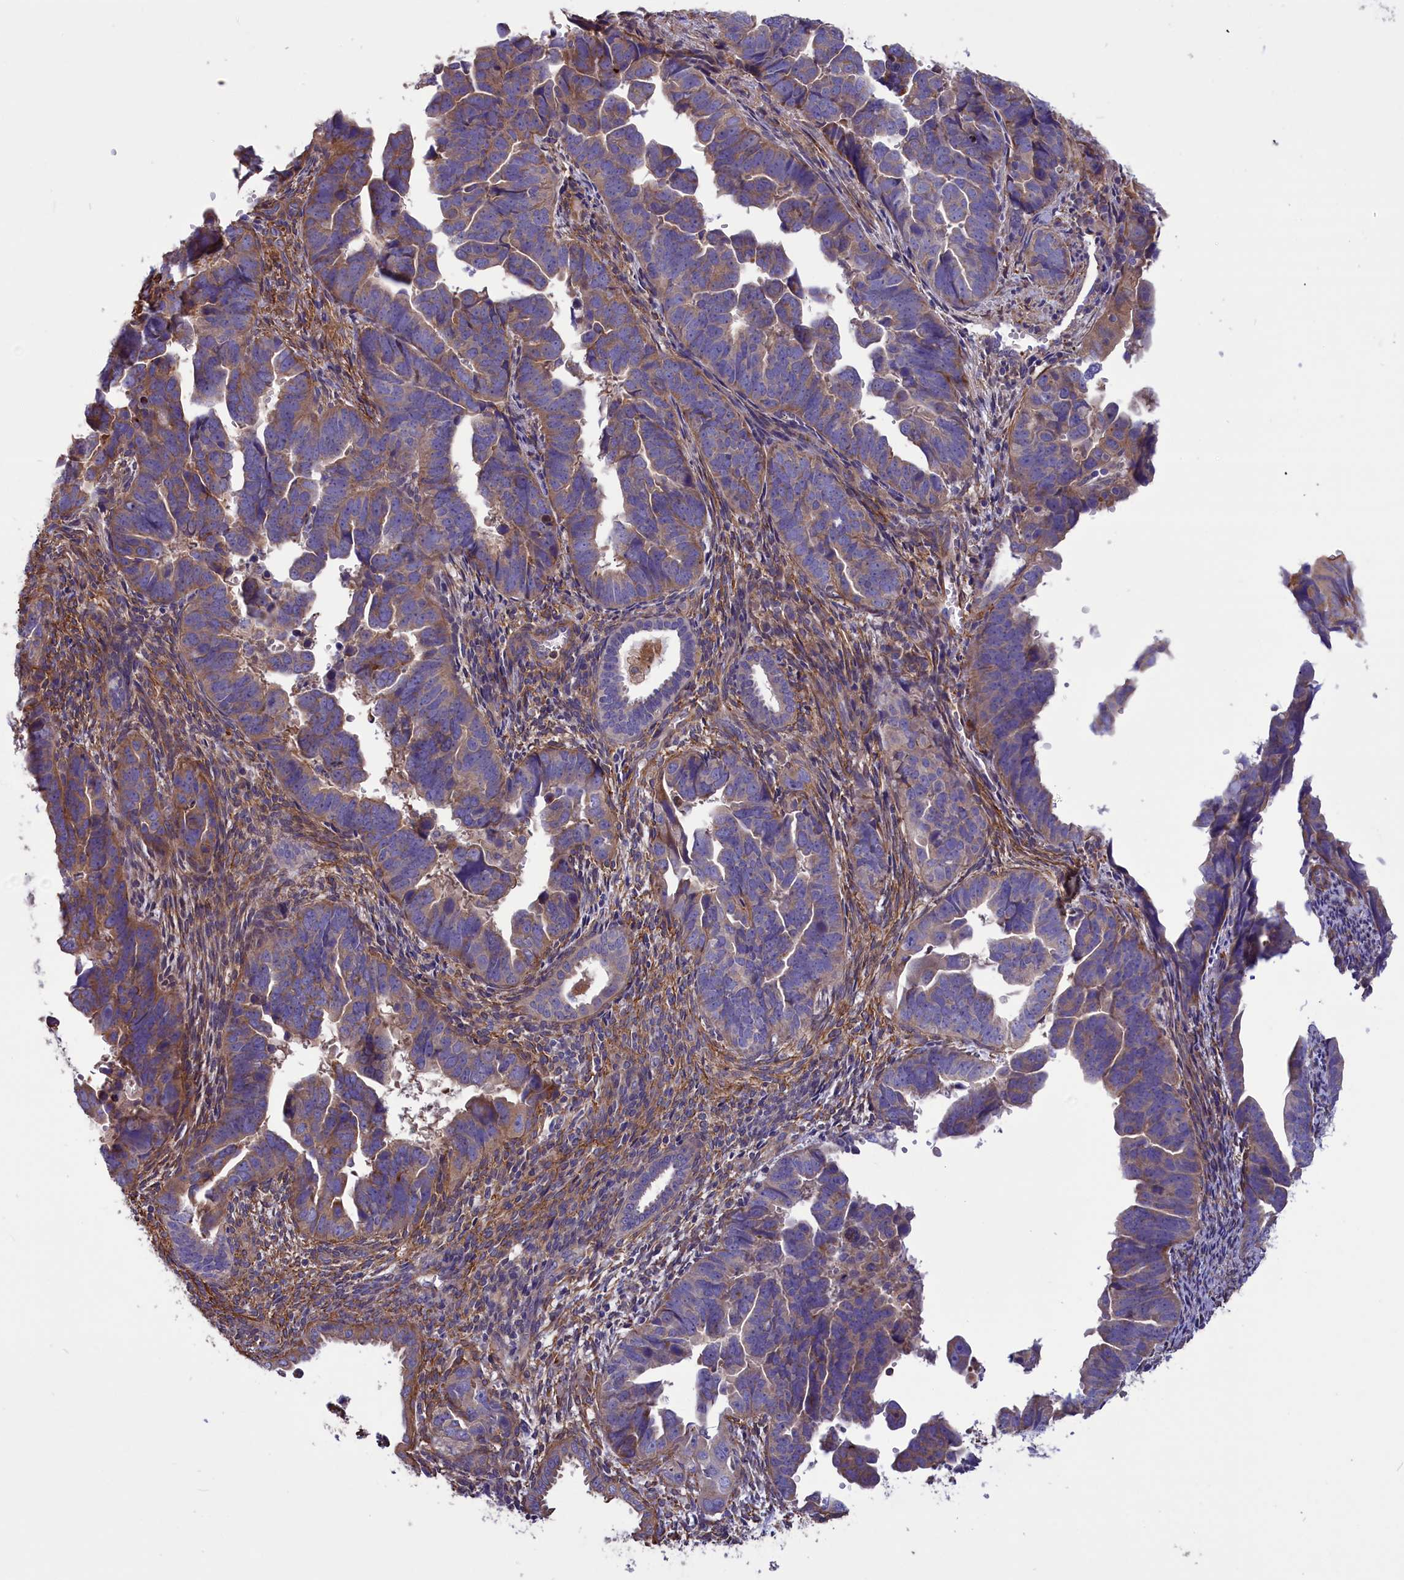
{"staining": {"intensity": "moderate", "quantity": "25%-75%", "location": "cytoplasmic/membranous"}, "tissue": "endometrial cancer", "cell_type": "Tumor cells", "image_type": "cancer", "snomed": [{"axis": "morphology", "description": "Adenocarcinoma, NOS"}, {"axis": "topography", "description": "Endometrium"}], "caption": "High-magnification brightfield microscopy of adenocarcinoma (endometrial) stained with DAB (3,3'-diaminobenzidine) (brown) and counterstained with hematoxylin (blue). tumor cells exhibit moderate cytoplasmic/membranous staining is seen in approximately25%-75% of cells.", "gene": "AMDHD2", "patient": {"sex": "female", "age": 75}}